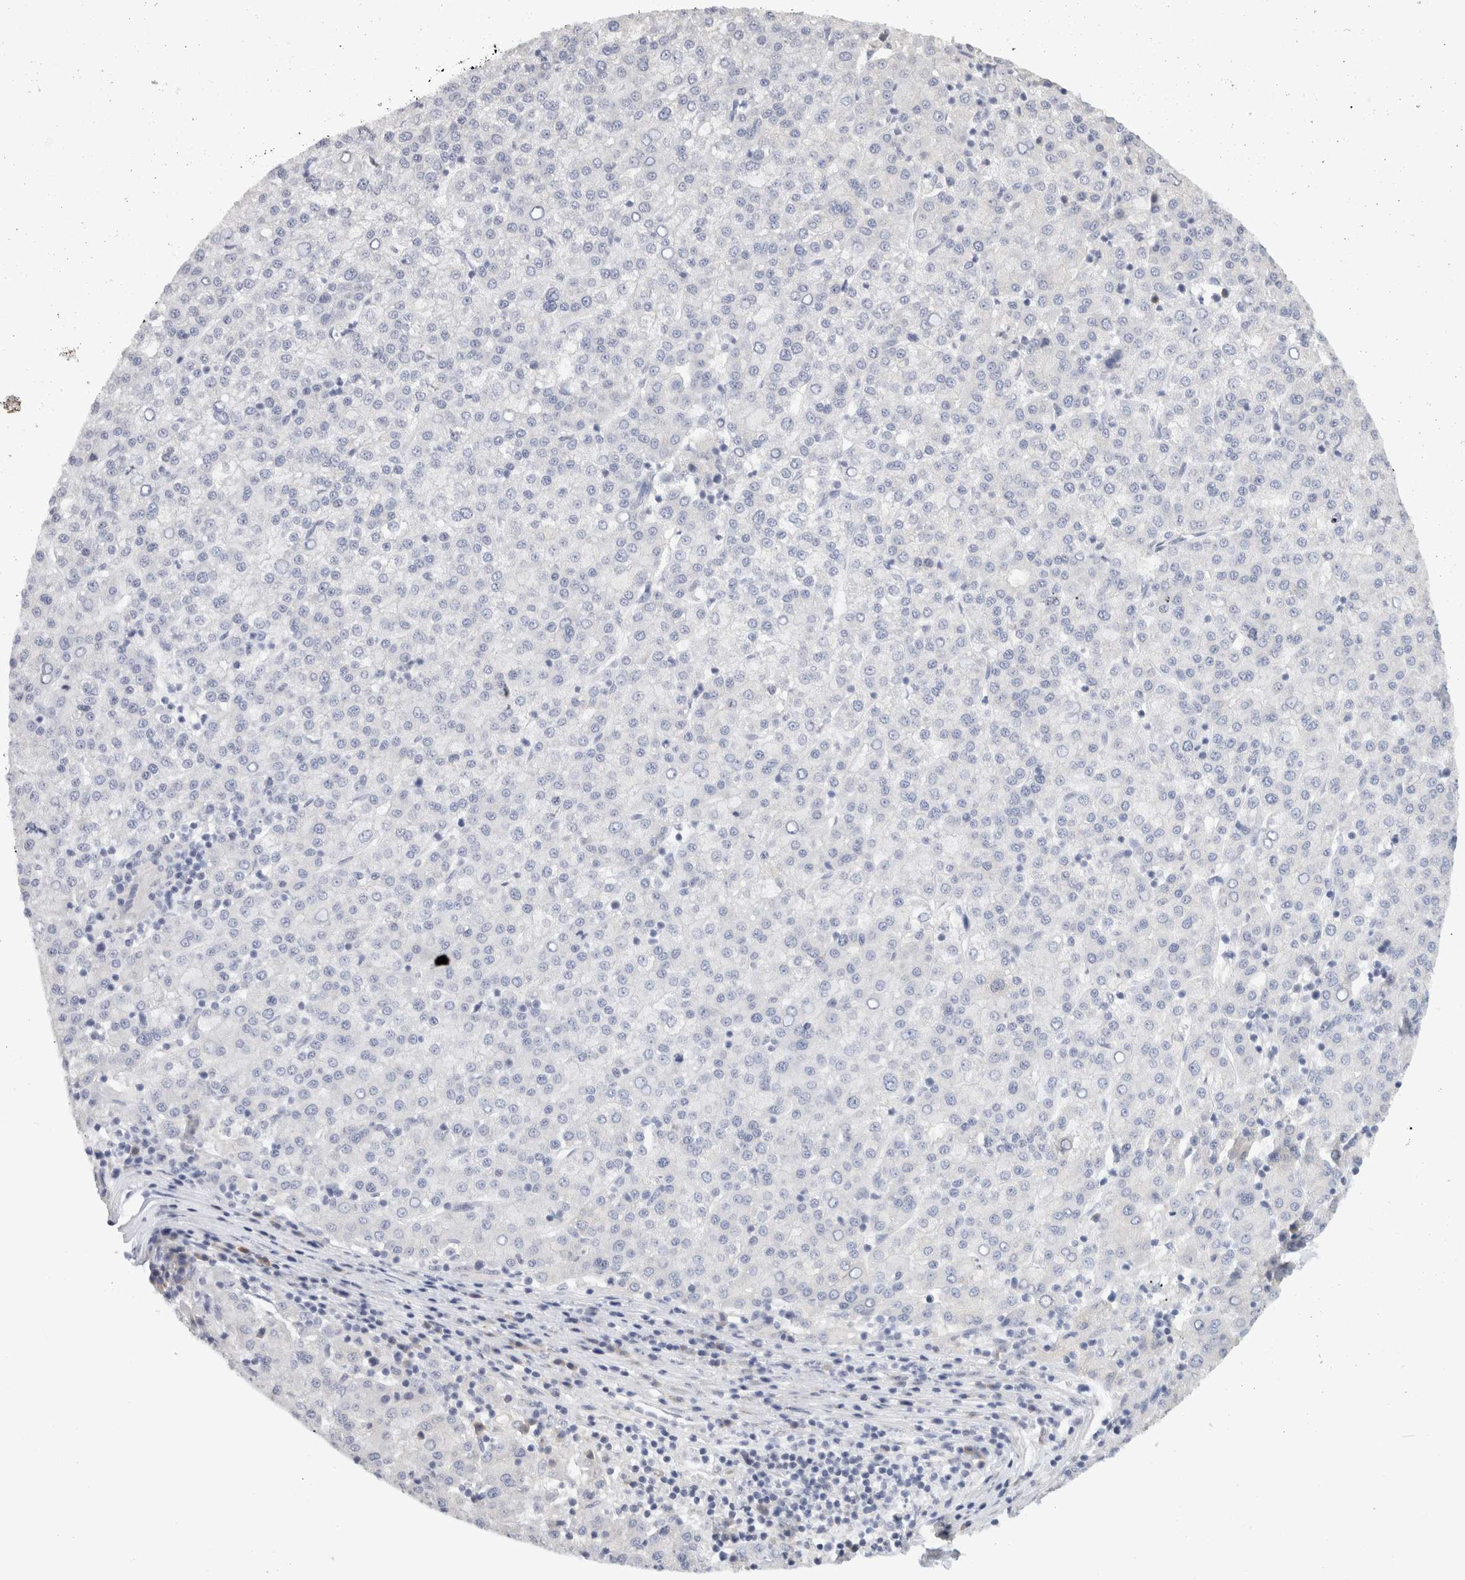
{"staining": {"intensity": "negative", "quantity": "none", "location": "none"}, "tissue": "liver cancer", "cell_type": "Tumor cells", "image_type": "cancer", "snomed": [{"axis": "morphology", "description": "Carcinoma, Hepatocellular, NOS"}, {"axis": "topography", "description": "Liver"}], "caption": "High power microscopy histopathology image of an immunohistochemistry (IHC) micrograph of liver cancer, revealing no significant expression in tumor cells. (IHC, brightfield microscopy, high magnification).", "gene": "STK31", "patient": {"sex": "female", "age": 58}}